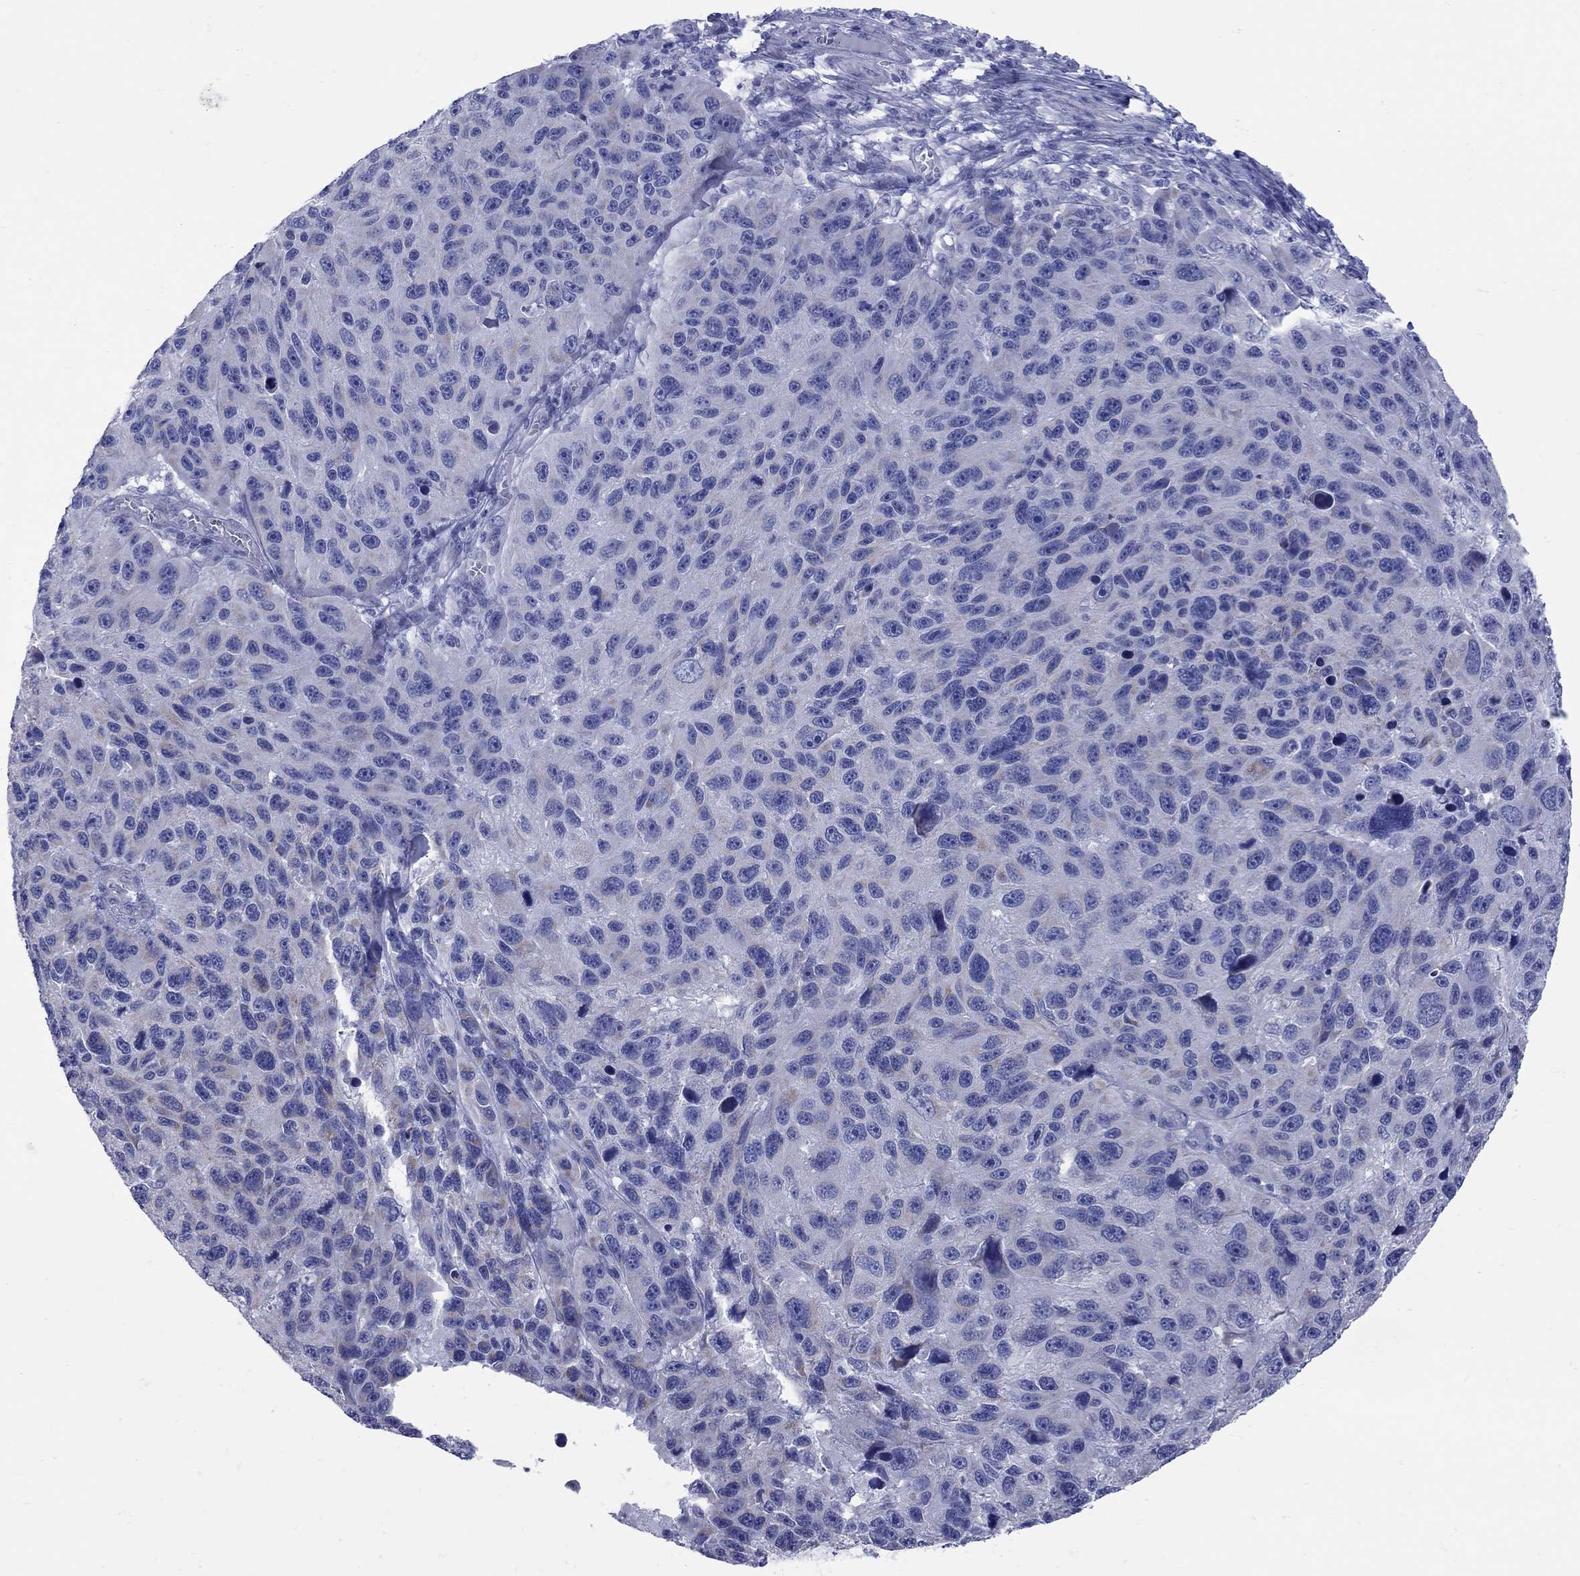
{"staining": {"intensity": "negative", "quantity": "none", "location": "none"}, "tissue": "melanoma", "cell_type": "Tumor cells", "image_type": "cancer", "snomed": [{"axis": "morphology", "description": "Malignant melanoma, NOS"}, {"axis": "topography", "description": "Skin"}], "caption": "Immunohistochemistry (IHC) photomicrograph of neoplastic tissue: human melanoma stained with DAB shows no significant protein expression in tumor cells.", "gene": "PDZD3", "patient": {"sex": "male", "age": 53}}